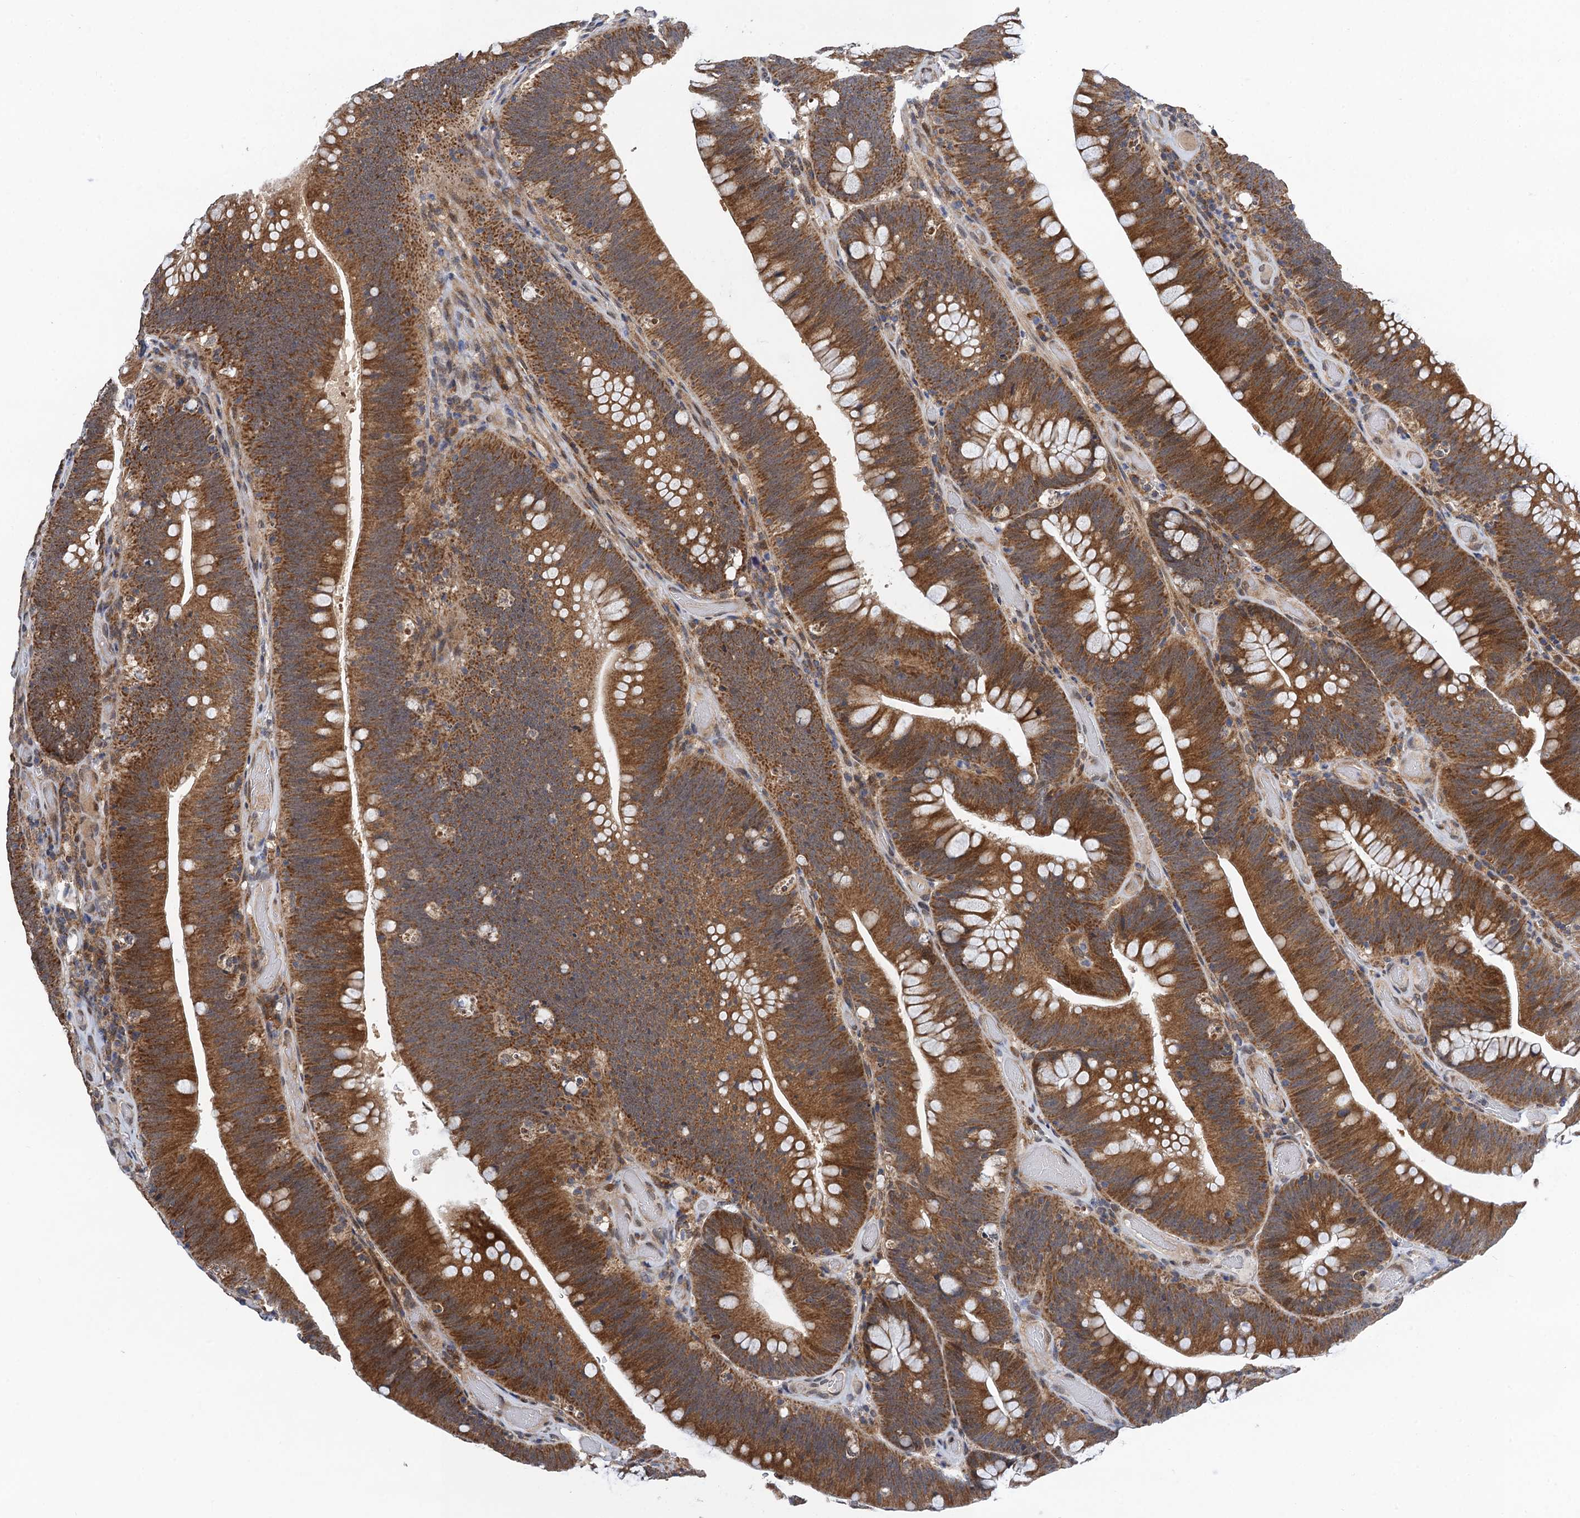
{"staining": {"intensity": "strong", "quantity": ">75%", "location": "cytoplasmic/membranous"}, "tissue": "colorectal cancer", "cell_type": "Tumor cells", "image_type": "cancer", "snomed": [{"axis": "morphology", "description": "Normal tissue, NOS"}, {"axis": "topography", "description": "Colon"}], "caption": "Strong cytoplasmic/membranous staining is appreciated in approximately >75% of tumor cells in colorectal cancer. The protein is stained brown, and the nuclei are stained in blue (DAB IHC with brightfield microscopy, high magnification).", "gene": "CMPK2", "patient": {"sex": "female", "age": 82}}